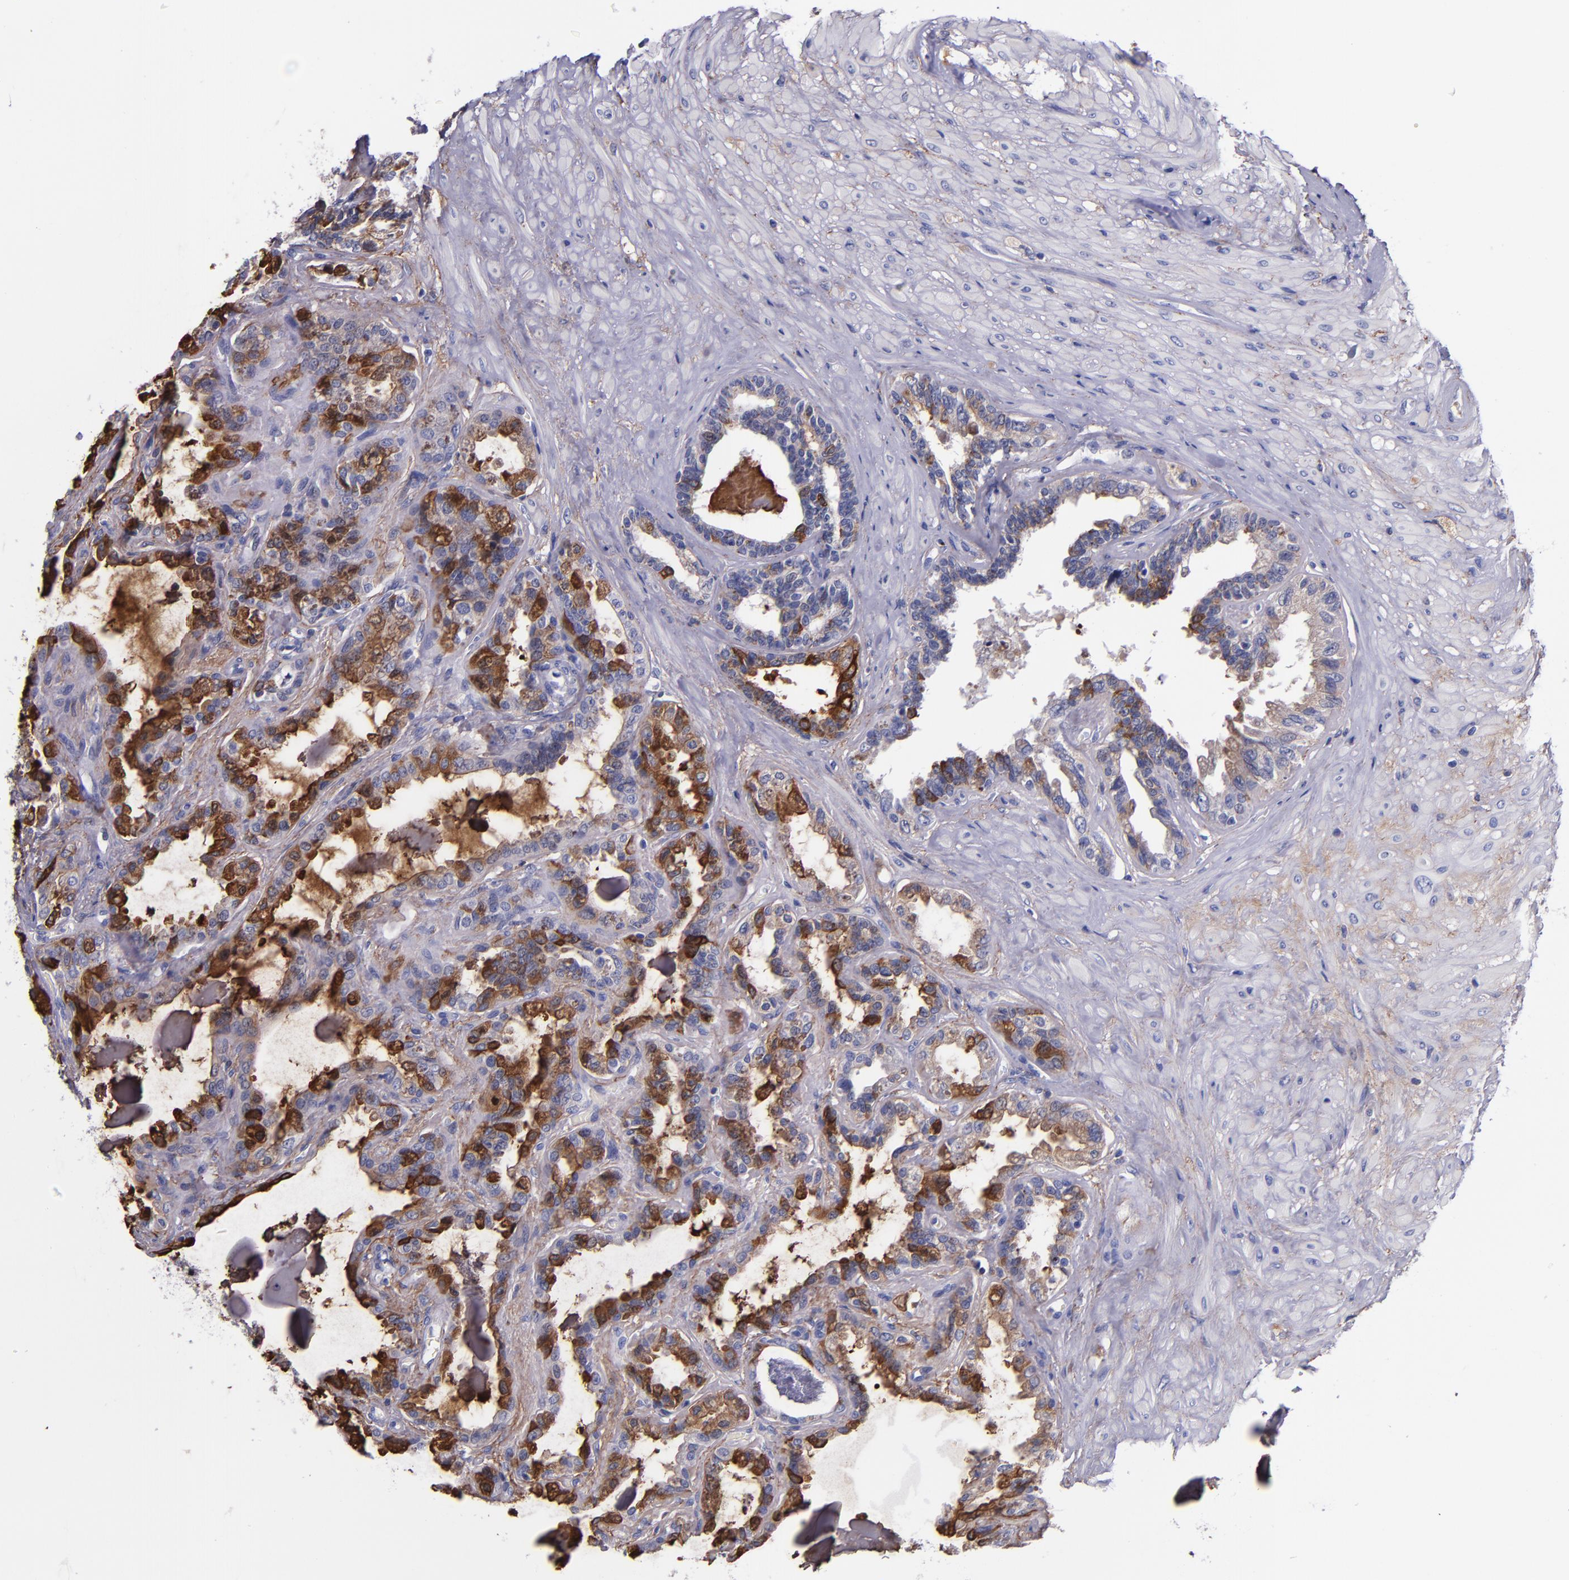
{"staining": {"intensity": "strong", "quantity": "25%-75%", "location": "cytoplasmic/membranous"}, "tissue": "seminal vesicle", "cell_type": "Glandular cells", "image_type": "normal", "snomed": [{"axis": "morphology", "description": "Normal tissue, NOS"}, {"axis": "morphology", "description": "Inflammation, NOS"}, {"axis": "topography", "description": "Urinary bladder"}, {"axis": "topography", "description": "Prostate"}, {"axis": "topography", "description": "Seminal veicle"}], "caption": "This is an image of immunohistochemistry staining of unremarkable seminal vesicle, which shows strong positivity in the cytoplasmic/membranous of glandular cells.", "gene": "IVL", "patient": {"sex": "male", "age": 82}}